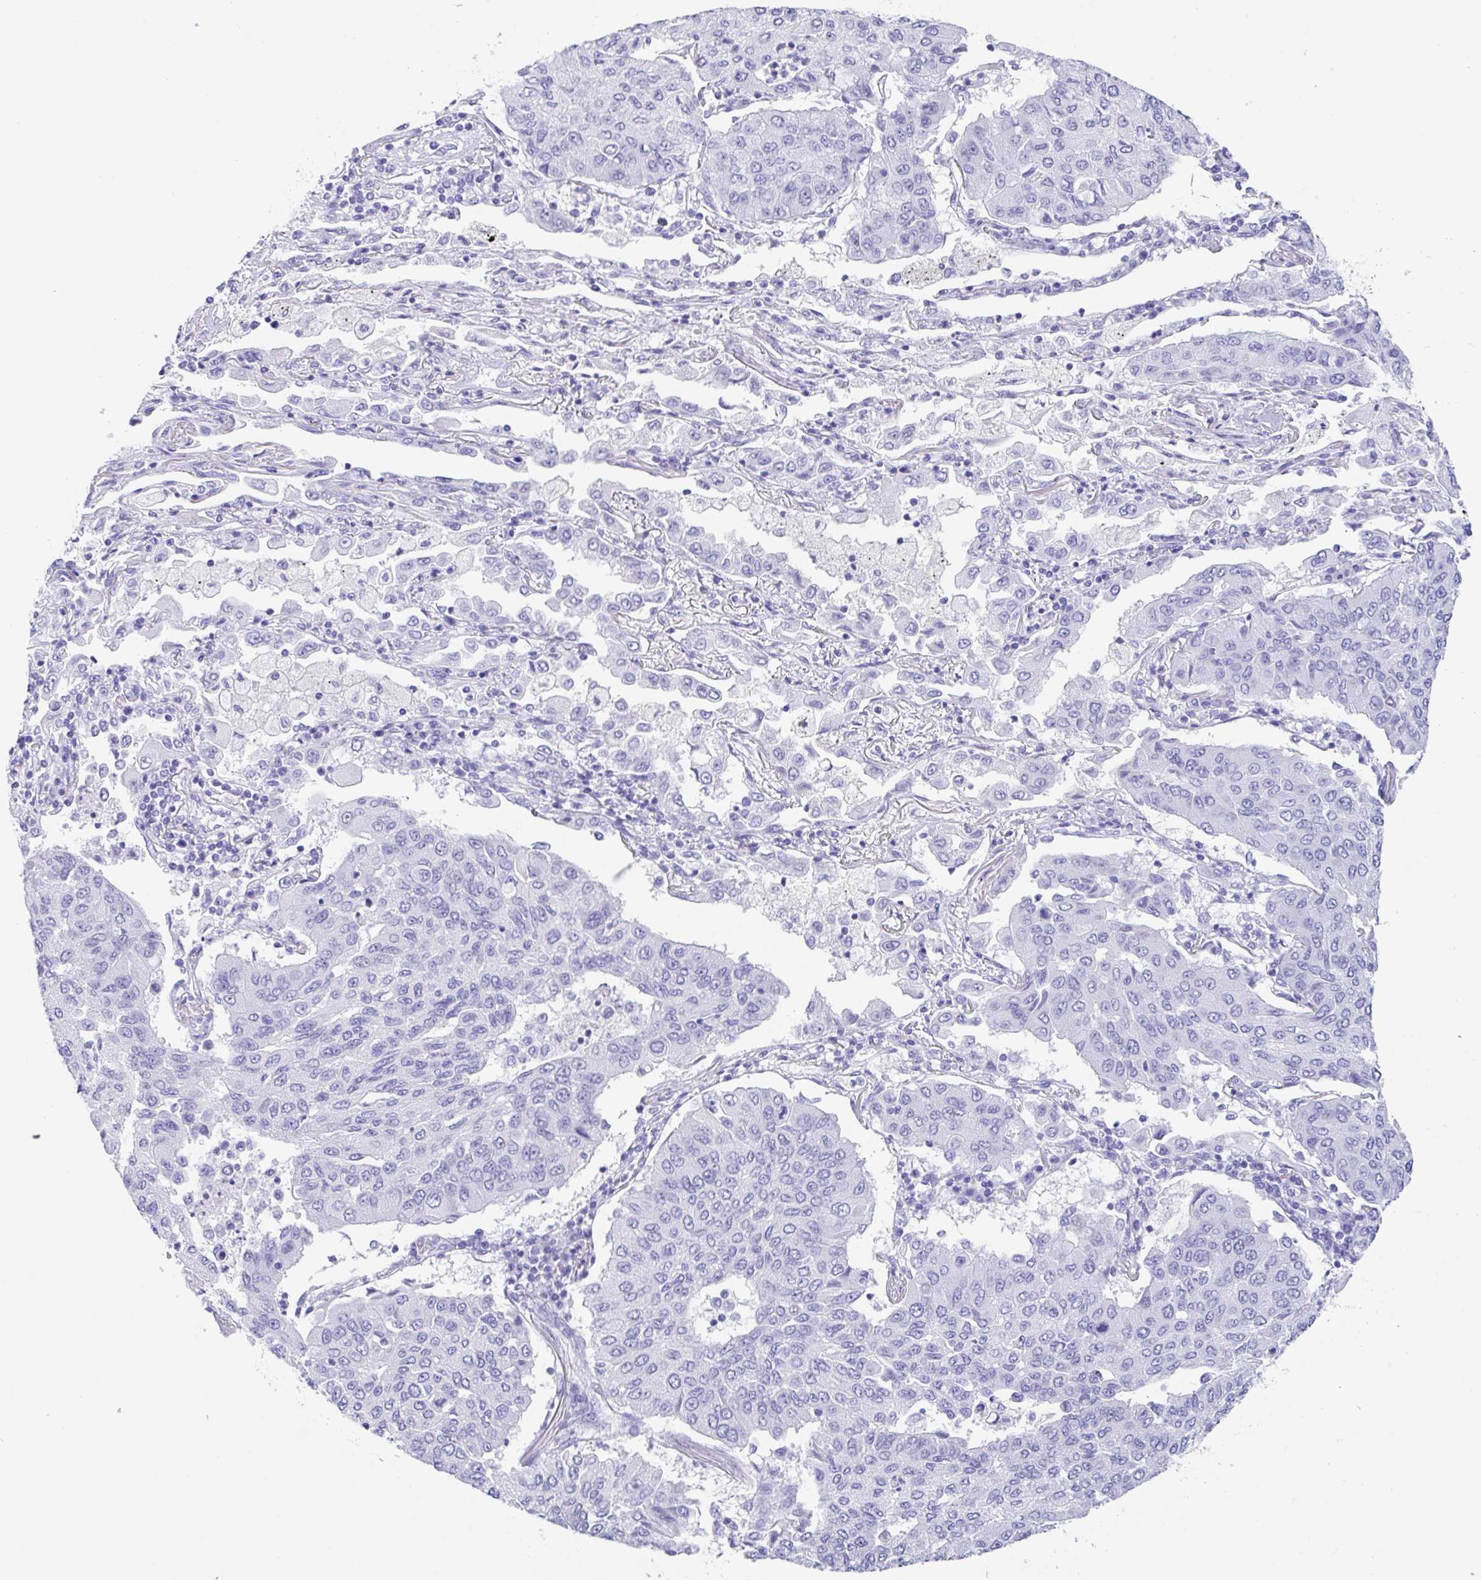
{"staining": {"intensity": "negative", "quantity": "none", "location": "none"}, "tissue": "lung cancer", "cell_type": "Tumor cells", "image_type": "cancer", "snomed": [{"axis": "morphology", "description": "Squamous cell carcinoma, NOS"}, {"axis": "topography", "description": "Lung"}], "caption": "Tumor cells show no significant staining in lung squamous cell carcinoma.", "gene": "CPA1", "patient": {"sex": "male", "age": 74}}